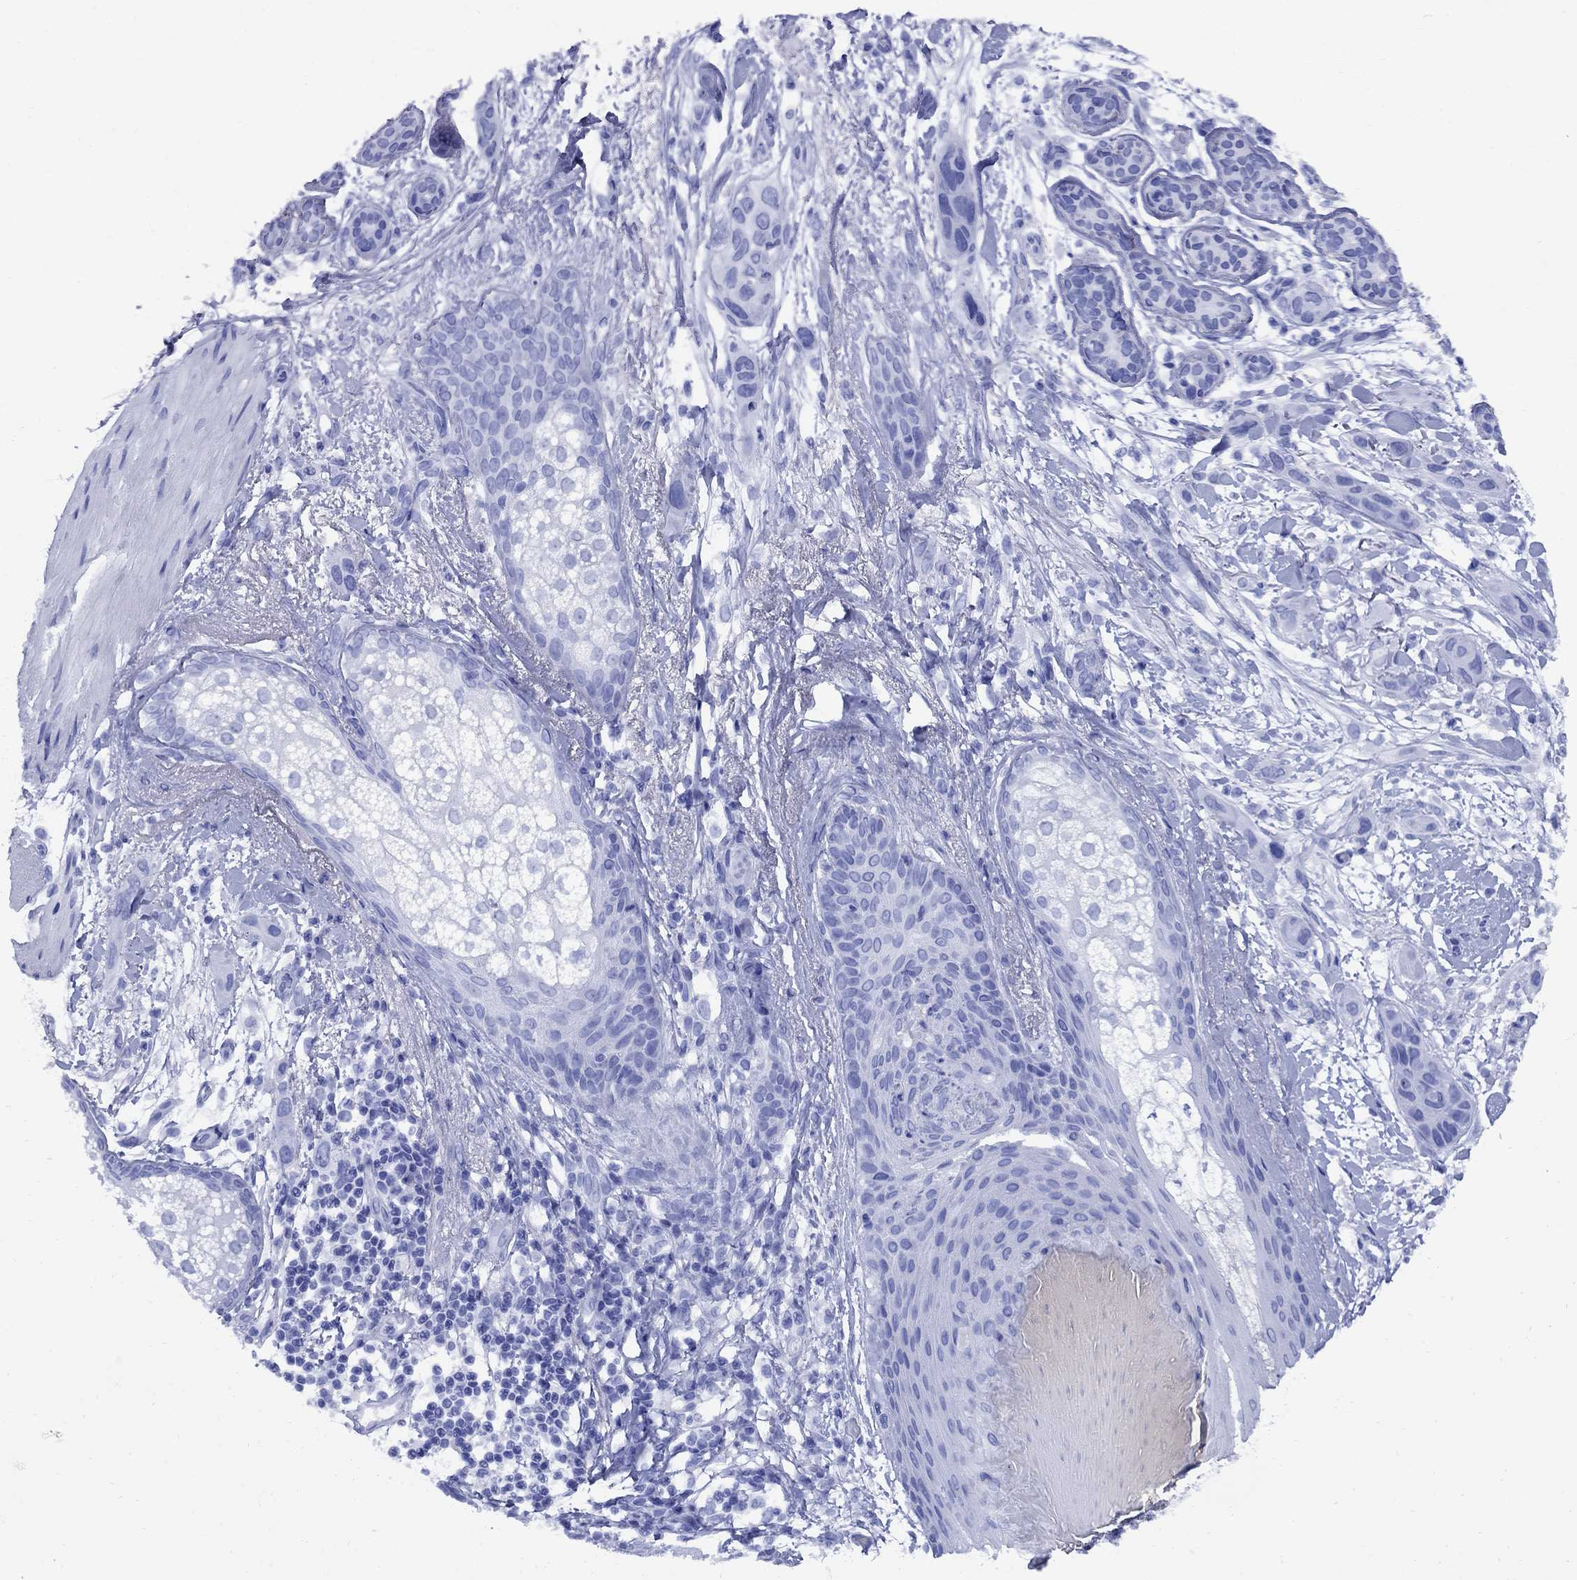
{"staining": {"intensity": "negative", "quantity": "none", "location": "none"}, "tissue": "skin cancer", "cell_type": "Tumor cells", "image_type": "cancer", "snomed": [{"axis": "morphology", "description": "Squamous cell carcinoma, NOS"}, {"axis": "topography", "description": "Skin"}], "caption": "Immunohistochemistry micrograph of neoplastic tissue: human squamous cell carcinoma (skin) stained with DAB (3,3'-diaminobenzidine) exhibits no significant protein expression in tumor cells. The staining was performed using DAB (3,3'-diaminobenzidine) to visualize the protein expression in brown, while the nuclei were stained in blue with hematoxylin (Magnification: 20x).", "gene": "SMCP", "patient": {"sex": "male", "age": 79}}